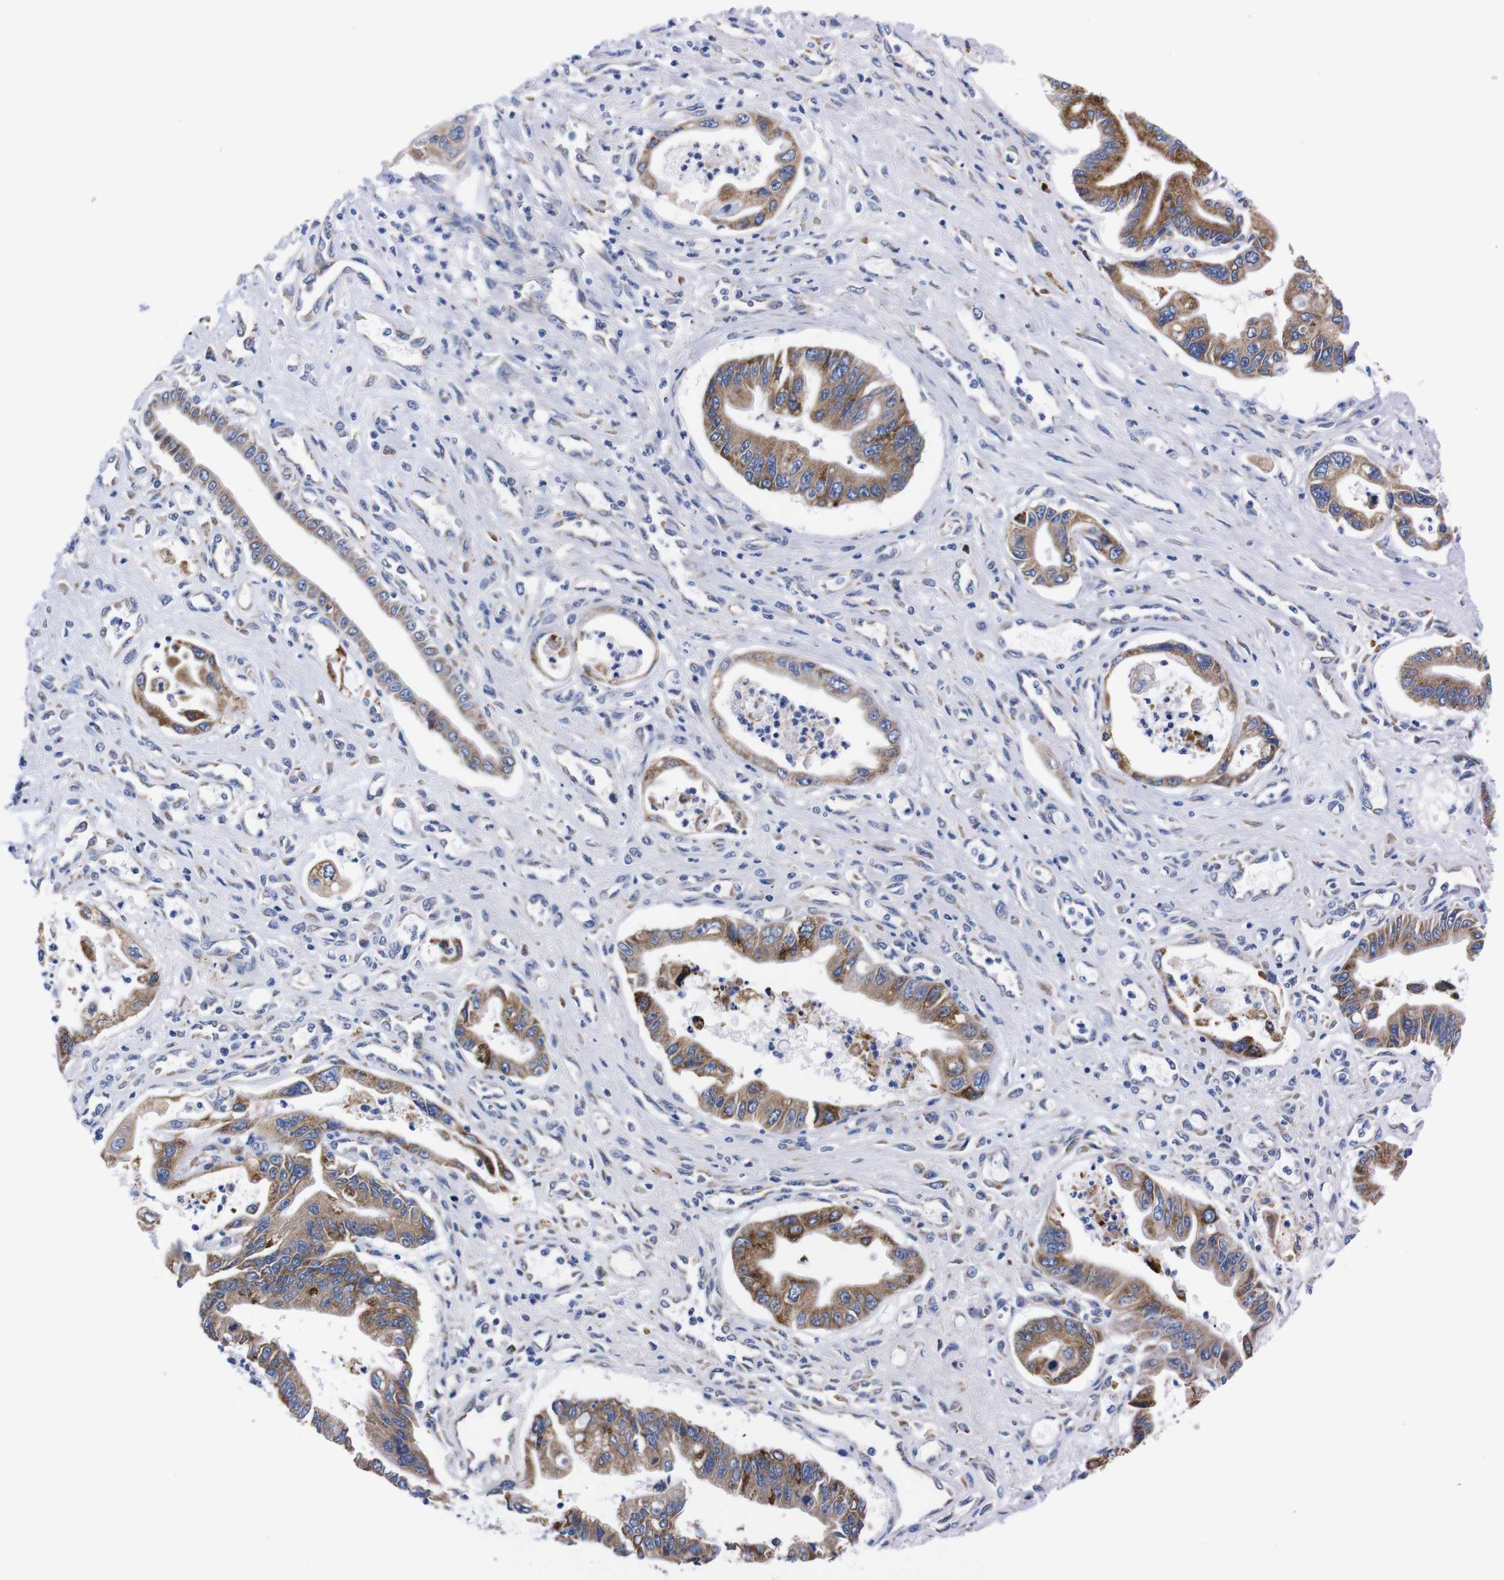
{"staining": {"intensity": "moderate", "quantity": ">75%", "location": "cytoplasmic/membranous"}, "tissue": "pancreatic cancer", "cell_type": "Tumor cells", "image_type": "cancer", "snomed": [{"axis": "morphology", "description": "Adenocarcinoma, NOS"}, {"axis": "topography", "description": "Pancreas"}], "caption": "Protein analysis of pancreatic cancer (adenocarcinoma) tissue displays moderate cytoplasmic/membranous expression in approximately >75% of tumor cells. The protein of interest is shown in brown color, while the nuclei are stained blue.", "gene": "NEBL", "patient": {"sex": "male", "age": 56}}